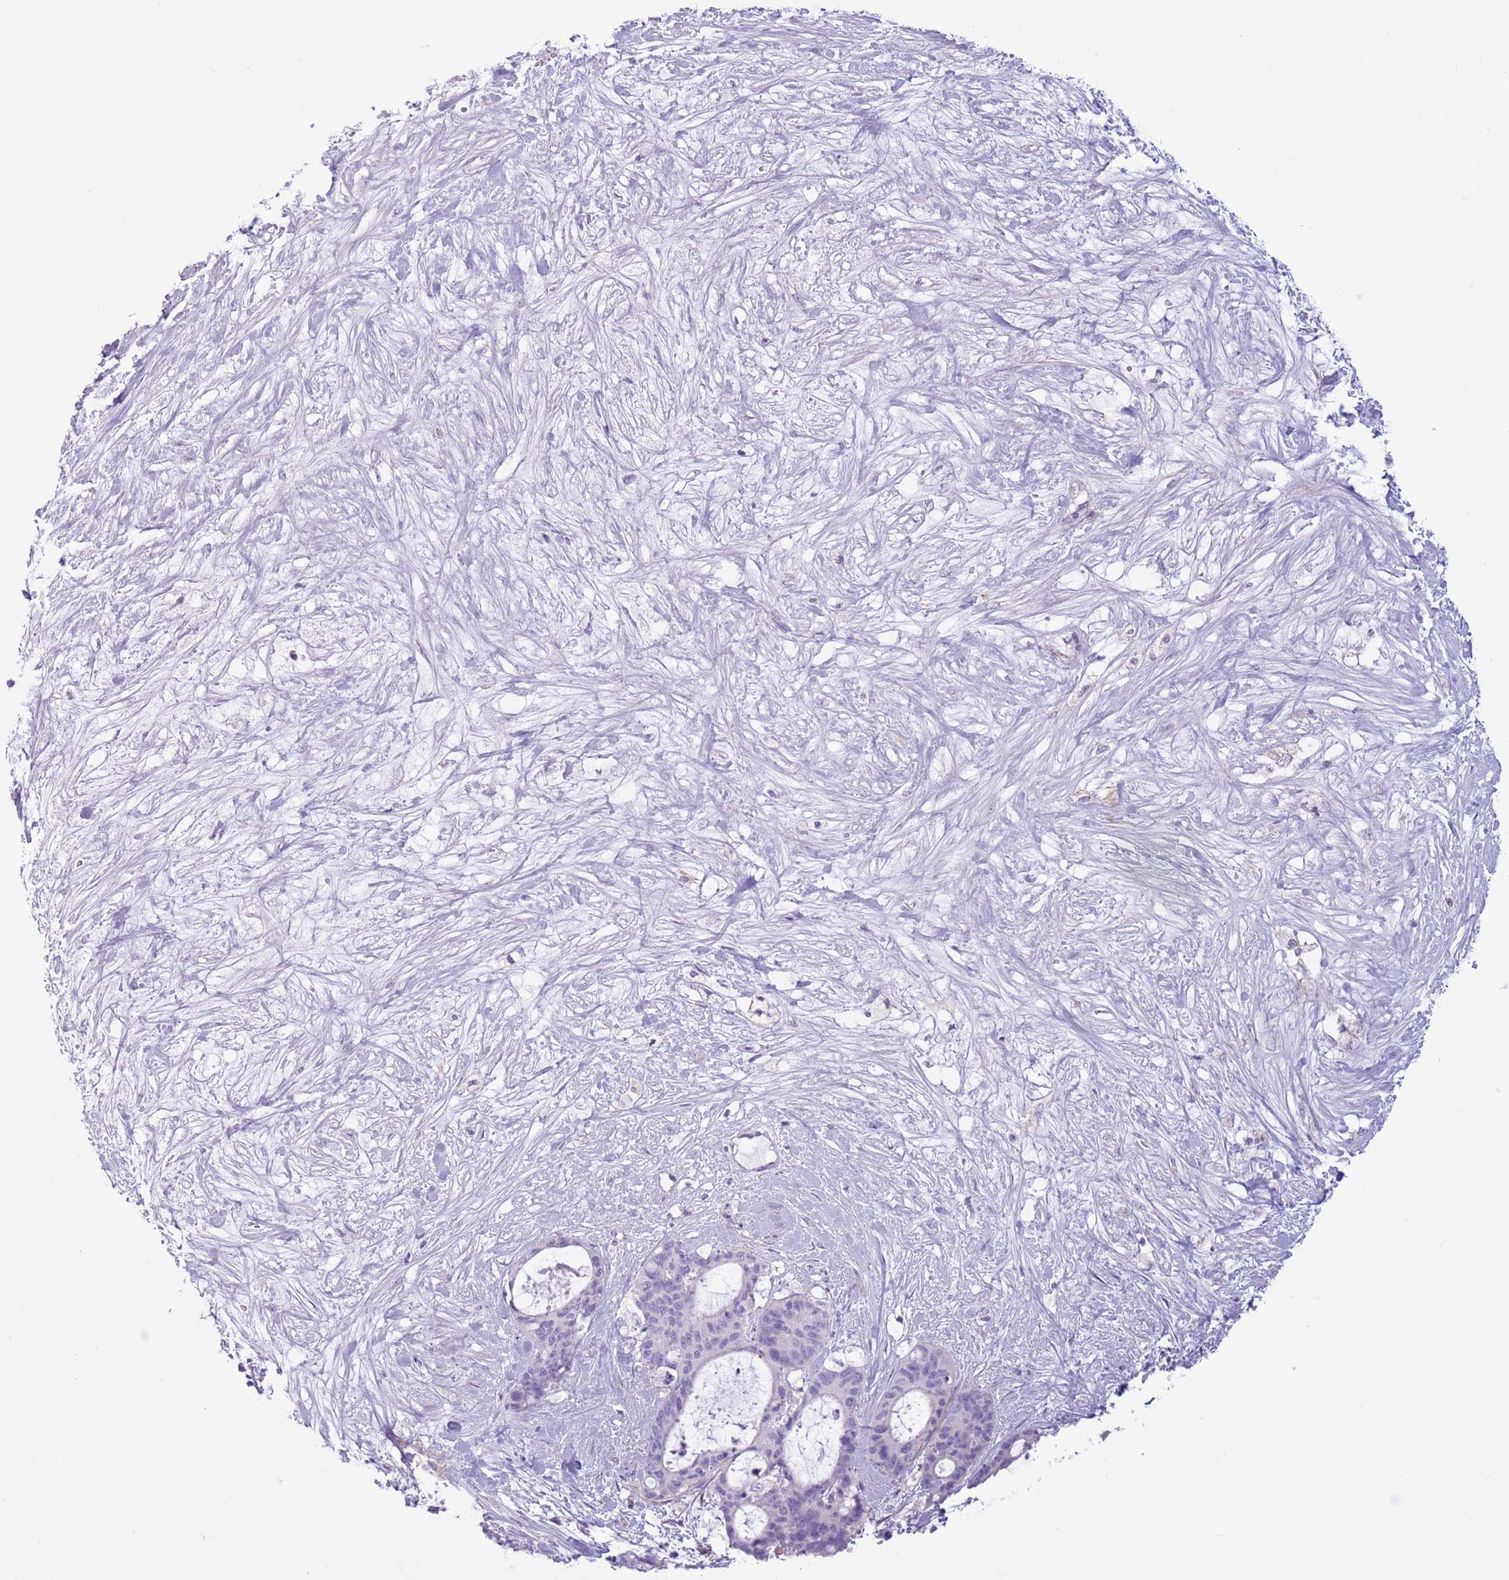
{"staining": {"intensity": "negative", "quantity": "none", "location": "none"}, "tissue": "liver cancer", "cell_type": "Tumor cells", "image_type": "cancer", "snomed": [{"axis": "morphology", "description": "Normal tissue, NOS"}, {"axis": "morphology", "description": "Cholangiocarcinoma"}, {"axis": "topography", "description": "Liver"}, {"axis": "topography", "description": "Peripheral nerve tissue"}], "caption": "Tumor cells are negative for protein expression in human liver cancer. (DAB immunohistochemistry with hematoxylin counter stain).", "gene": "SNX6", "patient": {"sex": "female", "age": 73}}